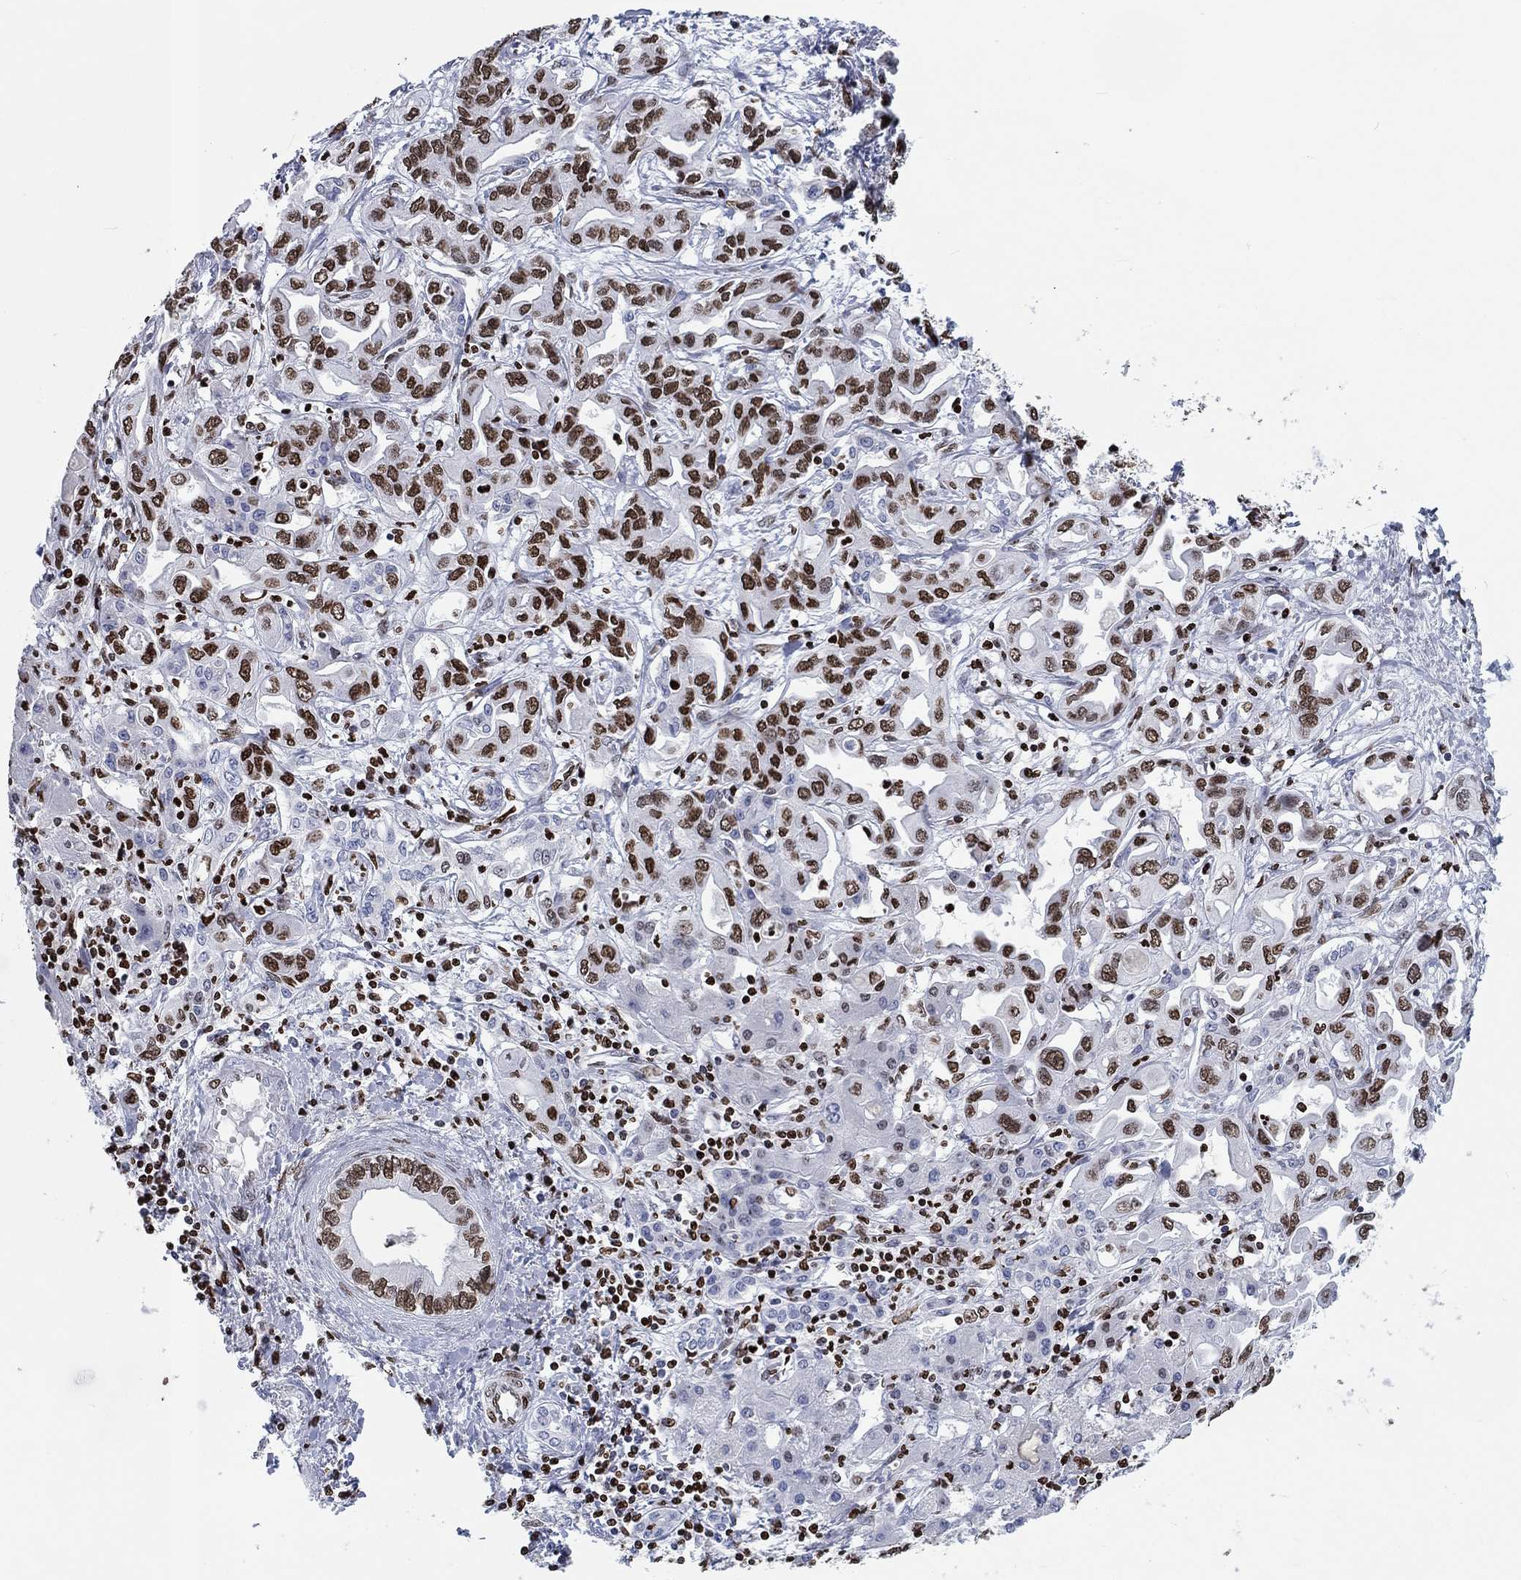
{"staining": {"intensity": "strong", "quantity": "25%-75%", "location": "nuclear"}, "tissue": "liver cancer", "cell_type": "Tumor cells", "image_type": "cancer", "snomed": [{"axis": "morphology", "description": "Cholangiocarcinoma"}, {"axis": "topography", "description": "Liver"}], "caption": "Immunohistochemical staining of cholangiocarcinoma (liver) reveals high levels of strong nuclear protein positivity in about 25%-75% of tumor cells. (DAB (3,3'-diaminobenzidine) IHC with brightfield microscopy, high magnification).", "gene": "H1-5", "patient": {"sex": "female", "age": 64}}